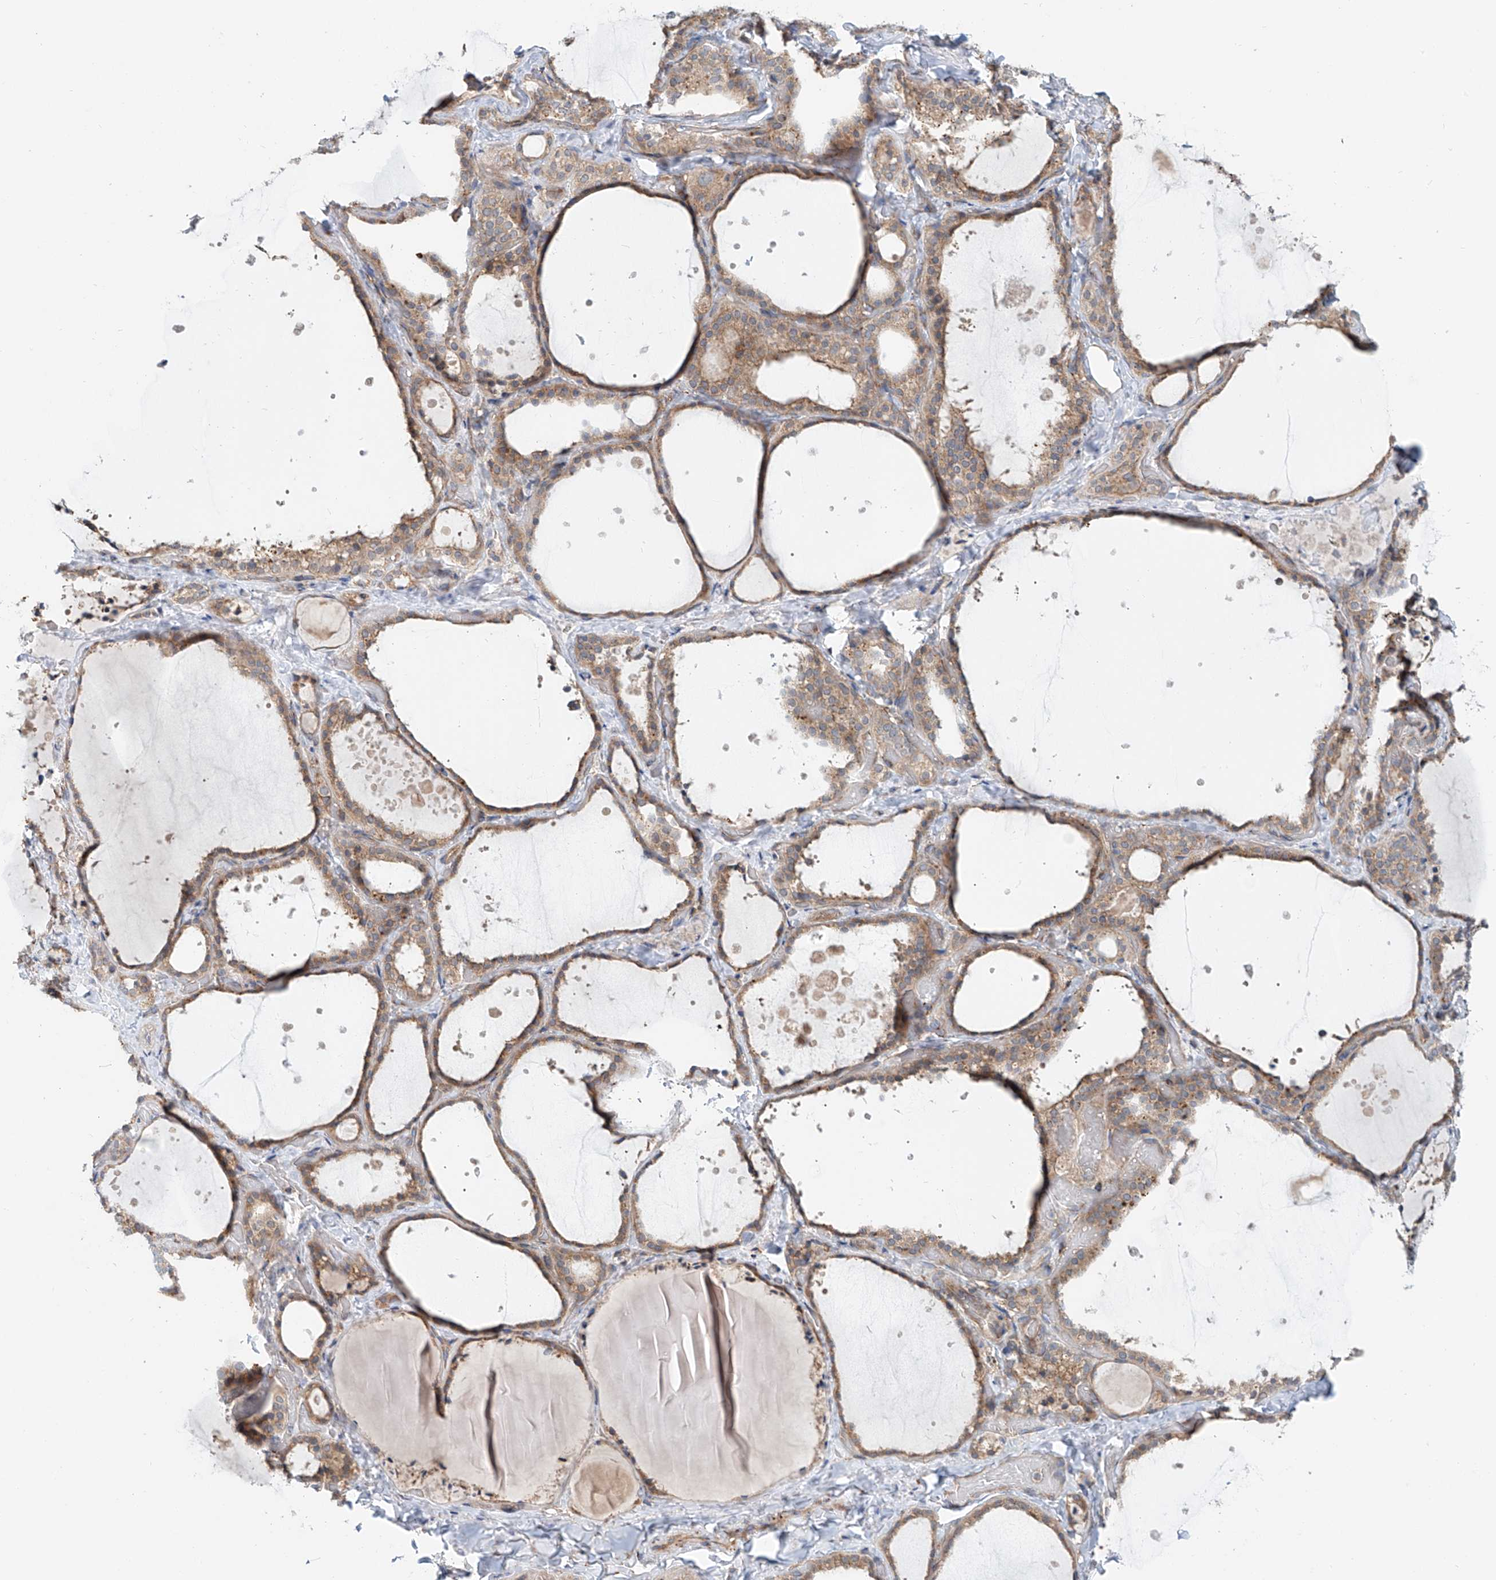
{"staining": {"intensity": "weak", "quantity": ">75%", "location": "cytoplasmic/membranous"}, "tissue": "thyroid gland", "cell_type": "Glandular cells", "image_type": "normal", "snomed": [{"axis": "morphology", "description": "Normal tissue, NOS"}, {"axis": "topography", "description": "Thyroid gland"}], "caption": "Immunohistochemistry (DAB (3,3'-diaminobenzidine)) staining of unremarkable human thyroid gland reveals weak cytoplasmic/membranous protein positivity in approximately >75% of glandular cells. The staining is performed using DAB brown chromogen to label protein expression. The nuclei are counter-stained blue using hematoxylin.", "gene": "SNAP29", "patient": {"sex": "female", "age": 44}}